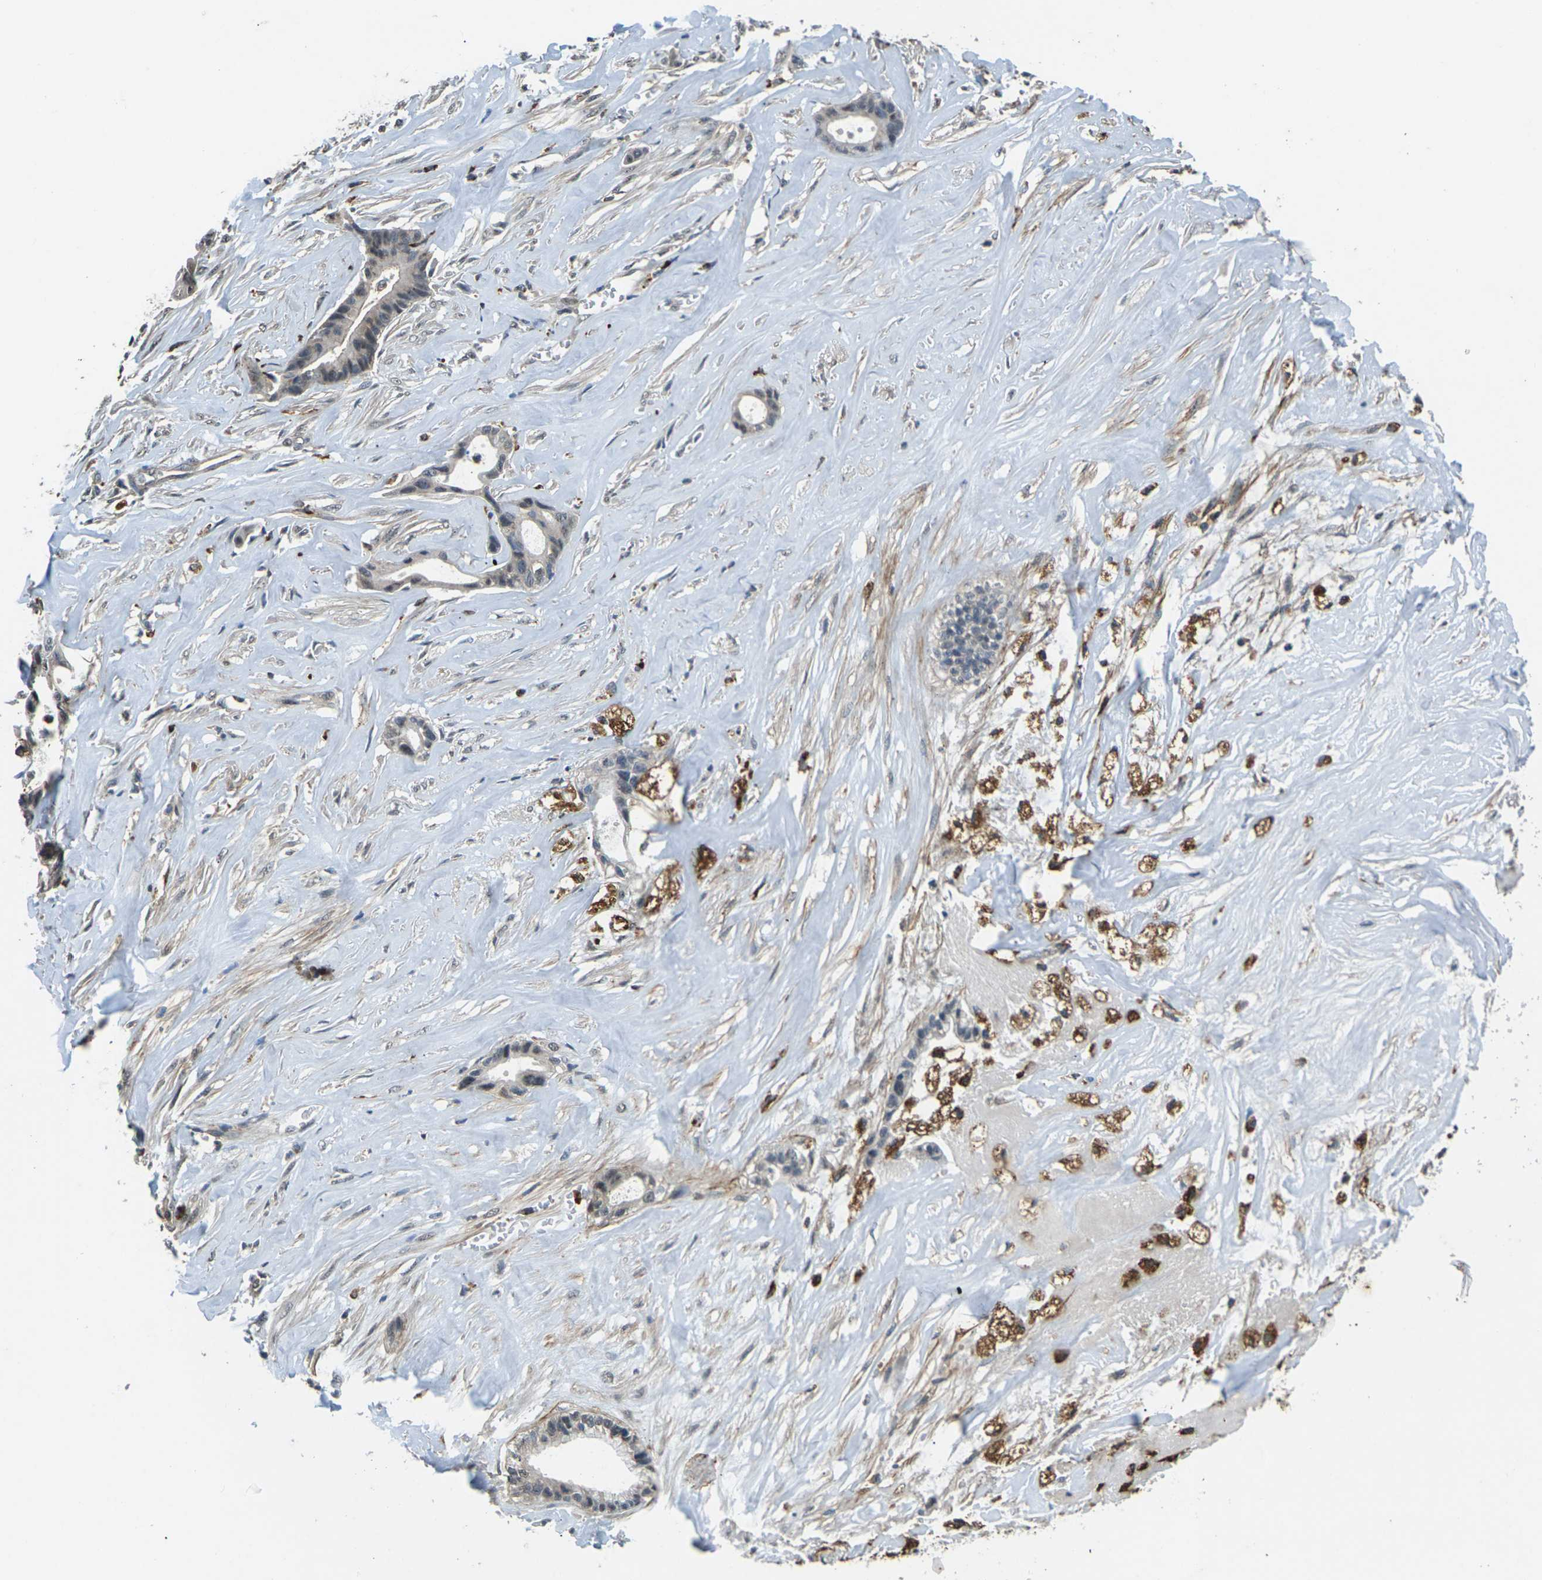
{"staining": {"intensity": "negative", "quantity": "none", "location": "none"}, "tissue": "liver cancer", "cell_type": "Tumor cells", "image_type": "cancer", "snomed": [{"axis": "morphology", "description": "Cholangiocarcinoma"}, {"axis": "topography", "description": "Liver"}], "caption": "Immunohistochemical staining of human liver cancer shows no significant positivity in tumor cells.", "gene": "SLC31A2", "patient": {"sex": "female", "age": 55}}